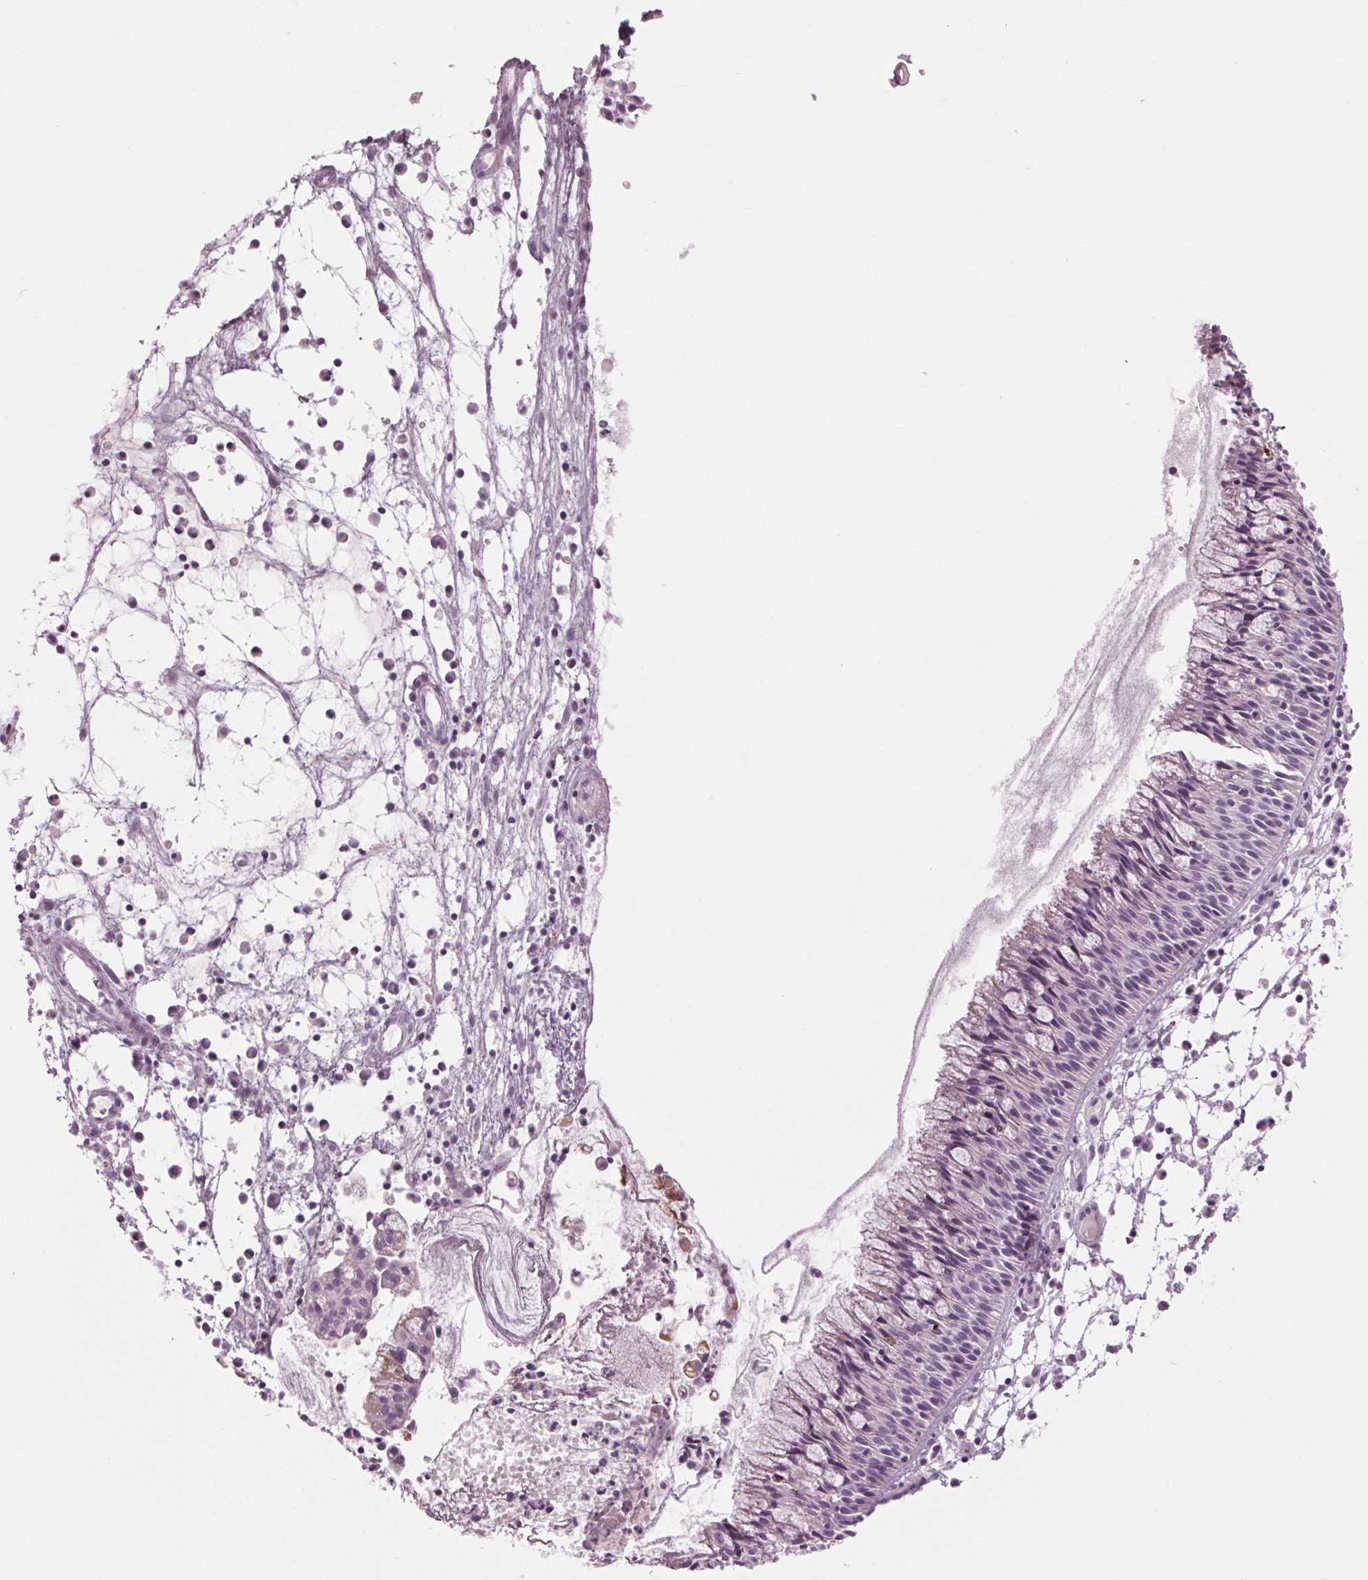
{"staining": {"intensity": "weak", "quantity": "<25%", "location": "cytoplasmic/membranous"}, "tissue": "nasopharynx", "cell_type": "Respiratory epithelial cells", "image_type": "normal", "snomed": [{"axis": "morphology", "description": "Normal tissue, NOS"}, {"axis": "topography", "description": "Nasopharynx"}], "caption": "The histopathology image shows no staining of respiratory epithelial cells in benign nasopharynx. Brightfield microscopy of immunohistochemistry (IHC) stained with DAB (brown) and hematoxylin (blue), captured at high magnification.", "gene": "CYP3A43", "patient": {"sex": "male", "age": 31}}